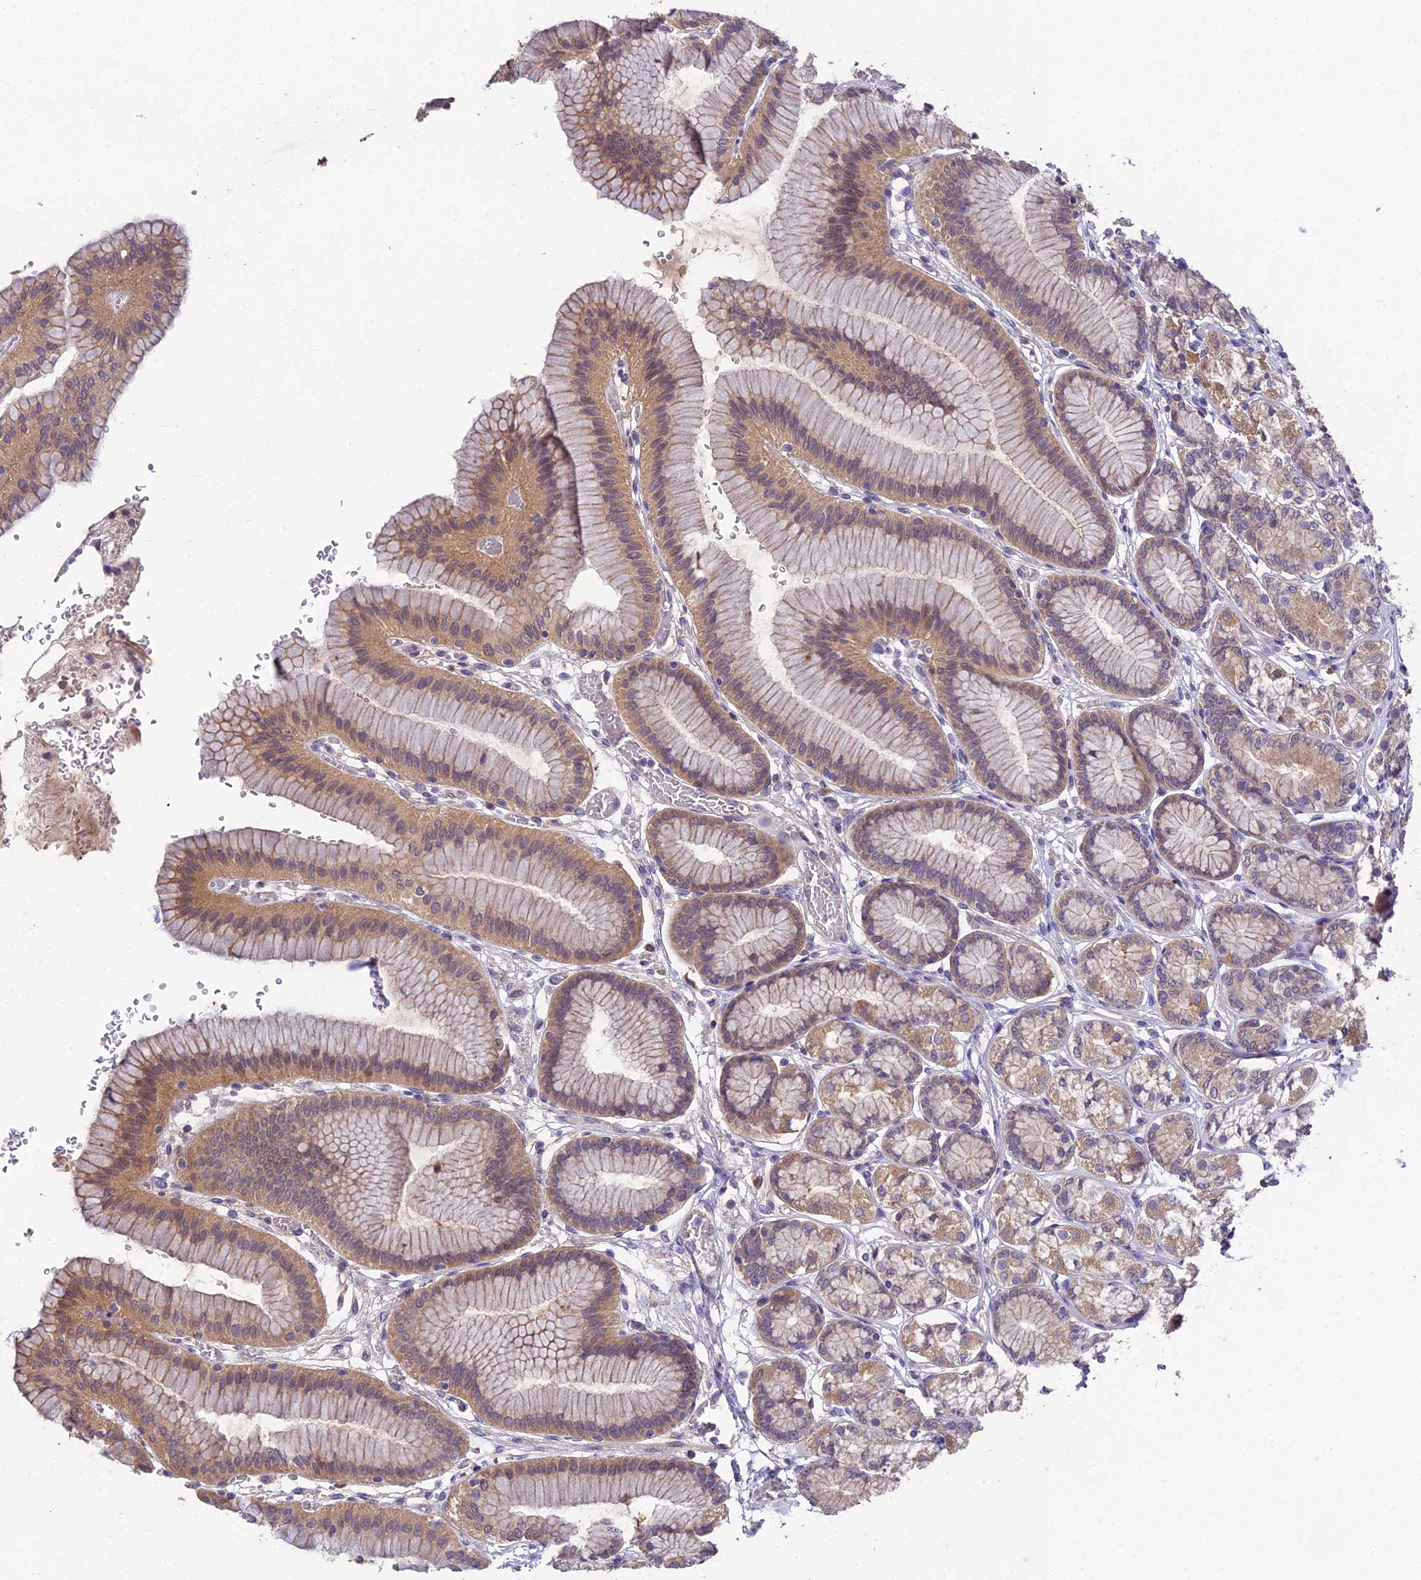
{"staining": {"intensity": "moderate", "quantity": ">75%", "location": "cytoplasmic/membranous,nuclear"}, "tissue": "stomach", "cell_type": "Glandular cells", "image_type": "normal", "snomed": [{"axis": "morphology", "description": "Normal tissue, NOS"}, {"axis": "morphology", "description": "Adenocarcinoma, NOS"}, {"axis": "morphology", "description": "Adenocarcinoma, High grade"}, {"axis": "topography", "description": "Stomach, upper"}, {"axis": "topography", "description": "Stomach"}], "caption": "A brown stain shows moderate cytoplasmic/membranous,nuclear positivity of a protein in glandular cells of normal human stomach. (DAB (3,3'-diaminobenzidine) = brown stain, brightfield microscopy at high magnification).", "gene": "ZNF333", "patient": {"sex": "female", "age": 65}}